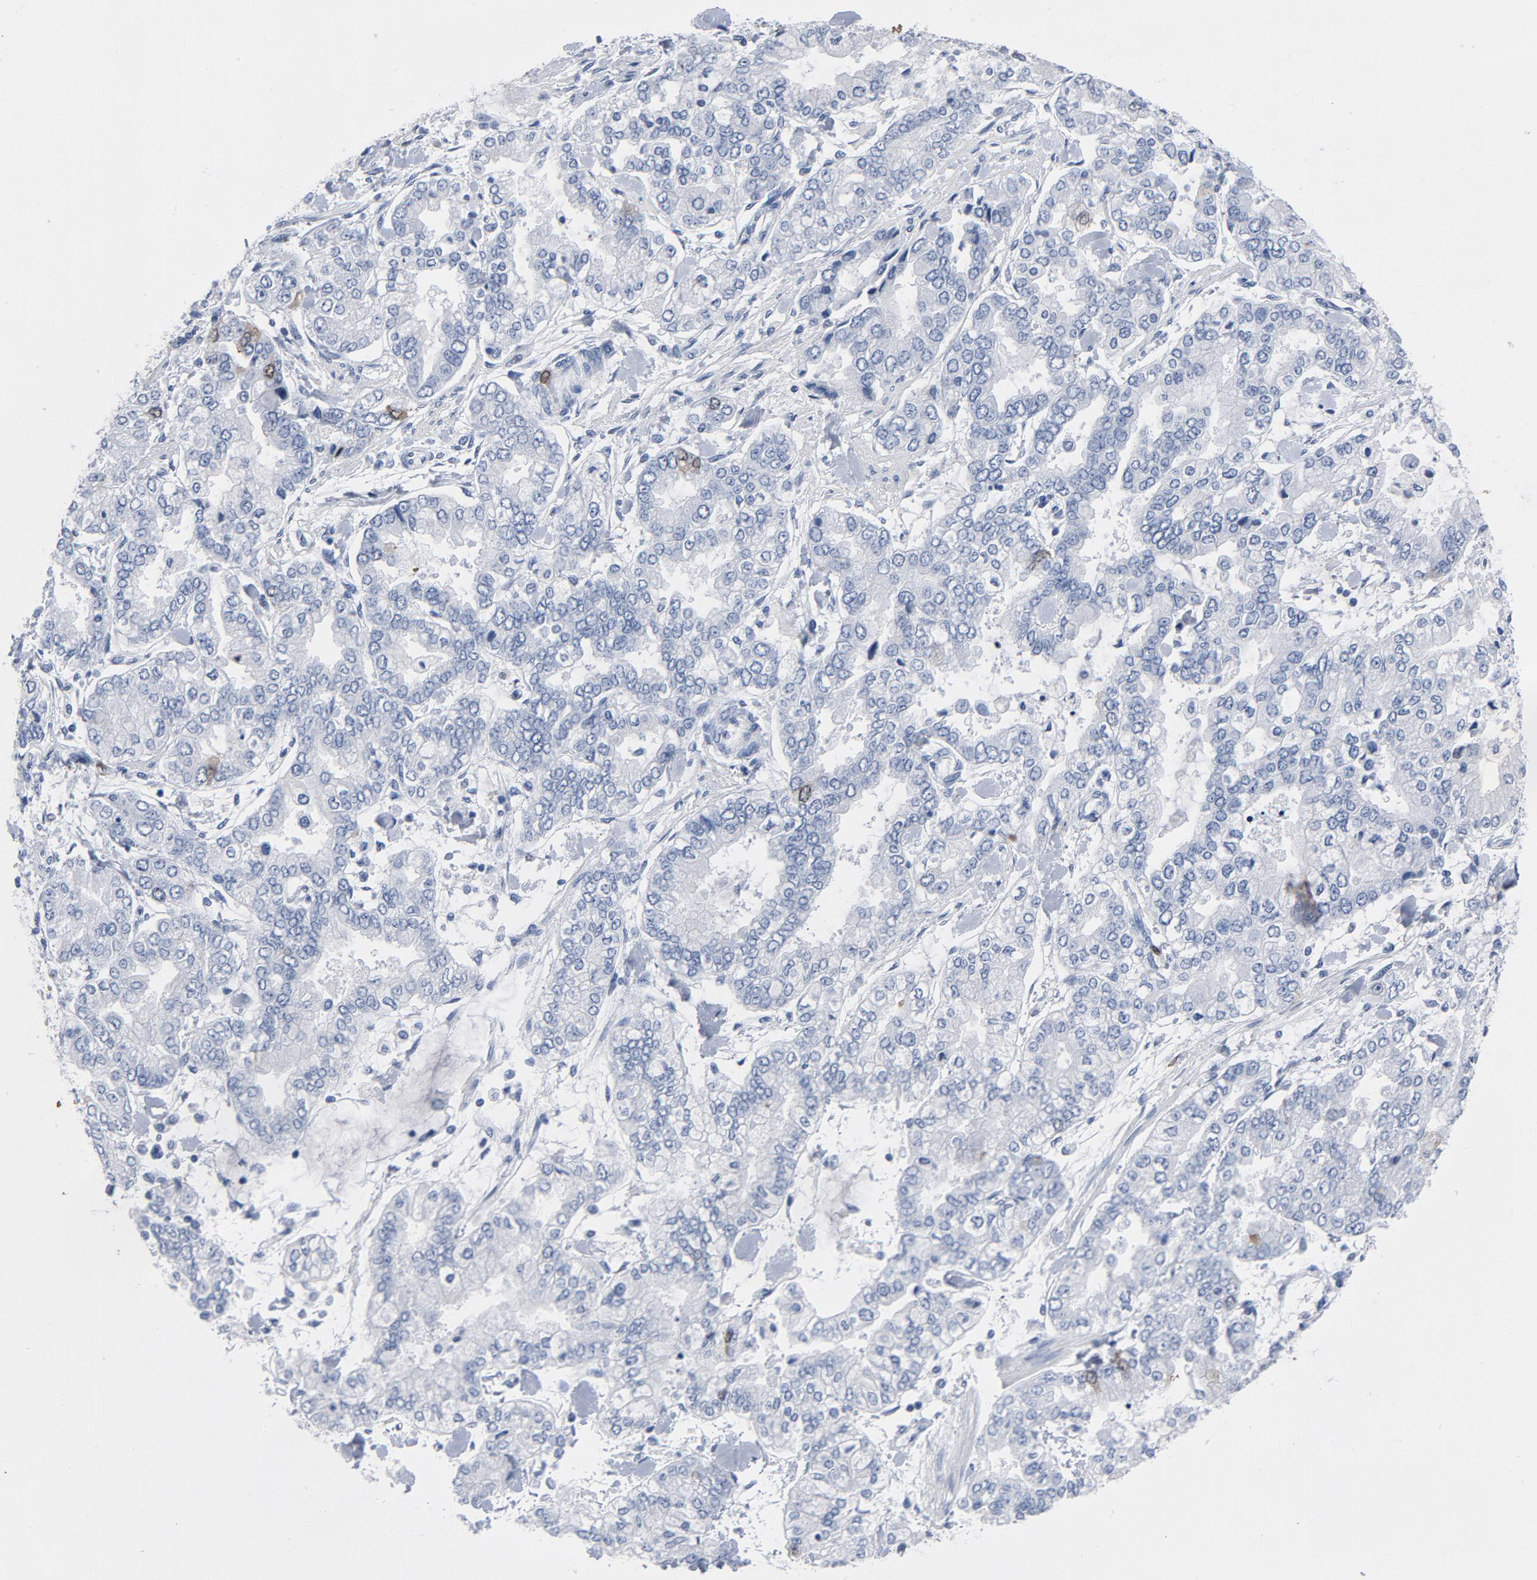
{"staining": {"intensity": "moderate", "quantity": "<25%", "location": "nuclear"}, "tissue": "stomach cancer", "cell_type": "Tumor cells", "image_type": "cancer", "snomed": [{"axis": "morphology", "description": "Normal tissue, NOS"}, {"axis": "morphology", "description": "Adenocarcinoma, NOS"}, {"axis": "topography", "description": "Stomach, upper"}, {"axis": "topography", "description": "Stomach"}], "caption": "Tumor cells demonstrate low levels of moderate nuclear expression in approximately <25% of cells in human adenocarcinoma (stomach). (brown staining indicates protein expression, while blue staining denotes nuclei).", "gene": "CDC20", "patient": {"sex": "male", "age": 76}}